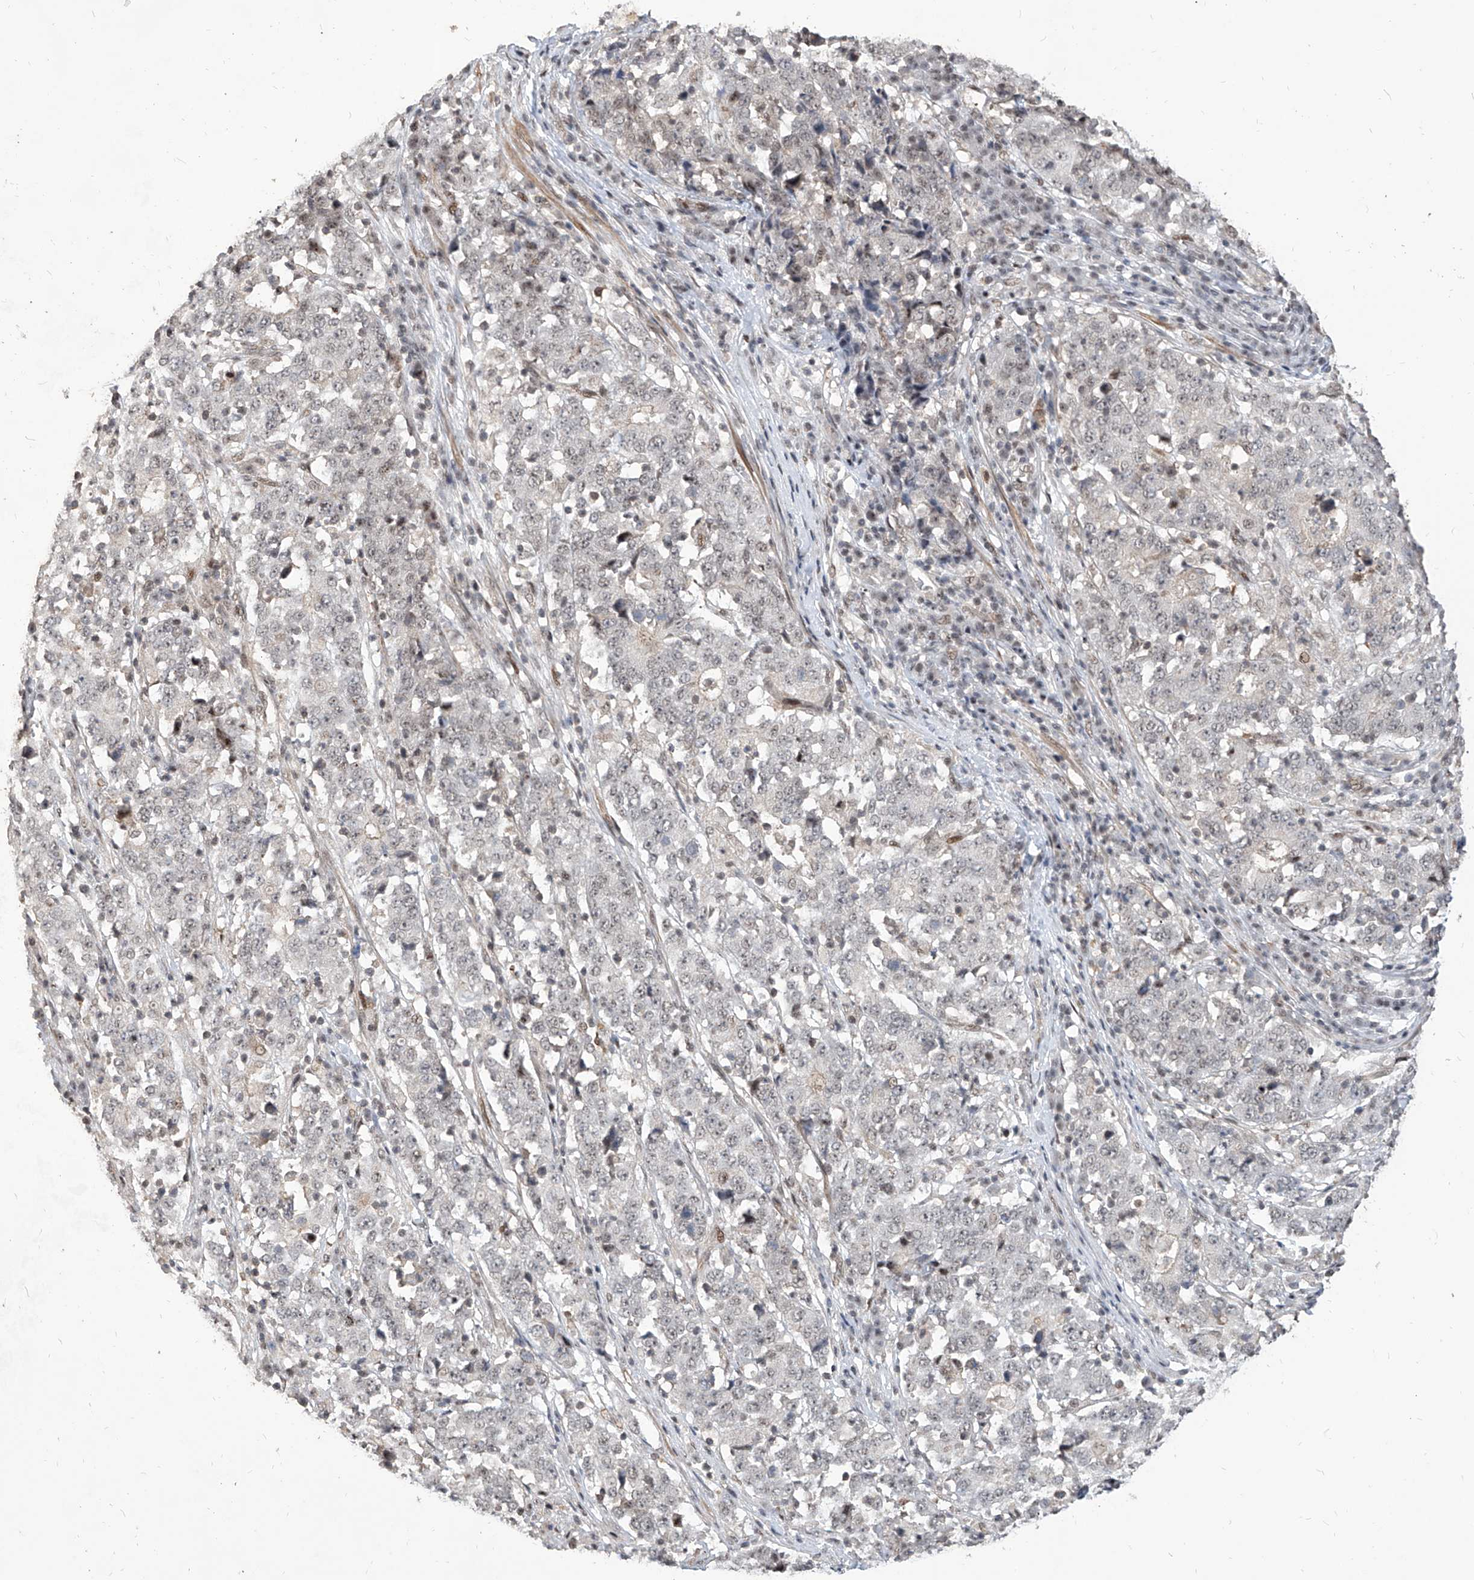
{"staining": {"intensity": "negative", "quantity": "none", "location": "none"}, "tissue": "stomach cancer", "cell_type": "Tumor cells", "image_type": "cancer", "snomed": [{"axis": "morphology", "description": "Adenocarcinoma, NOS"}, {"axis": "topography", "description": "Stomach"}], "caption": "Photomicrograph shows no significant protein positivity in tumor cells of stomach cancer. Nuclei are stained in blue.", "gene": "IRF2", "patient": {"sex": "male", "age": 59}}